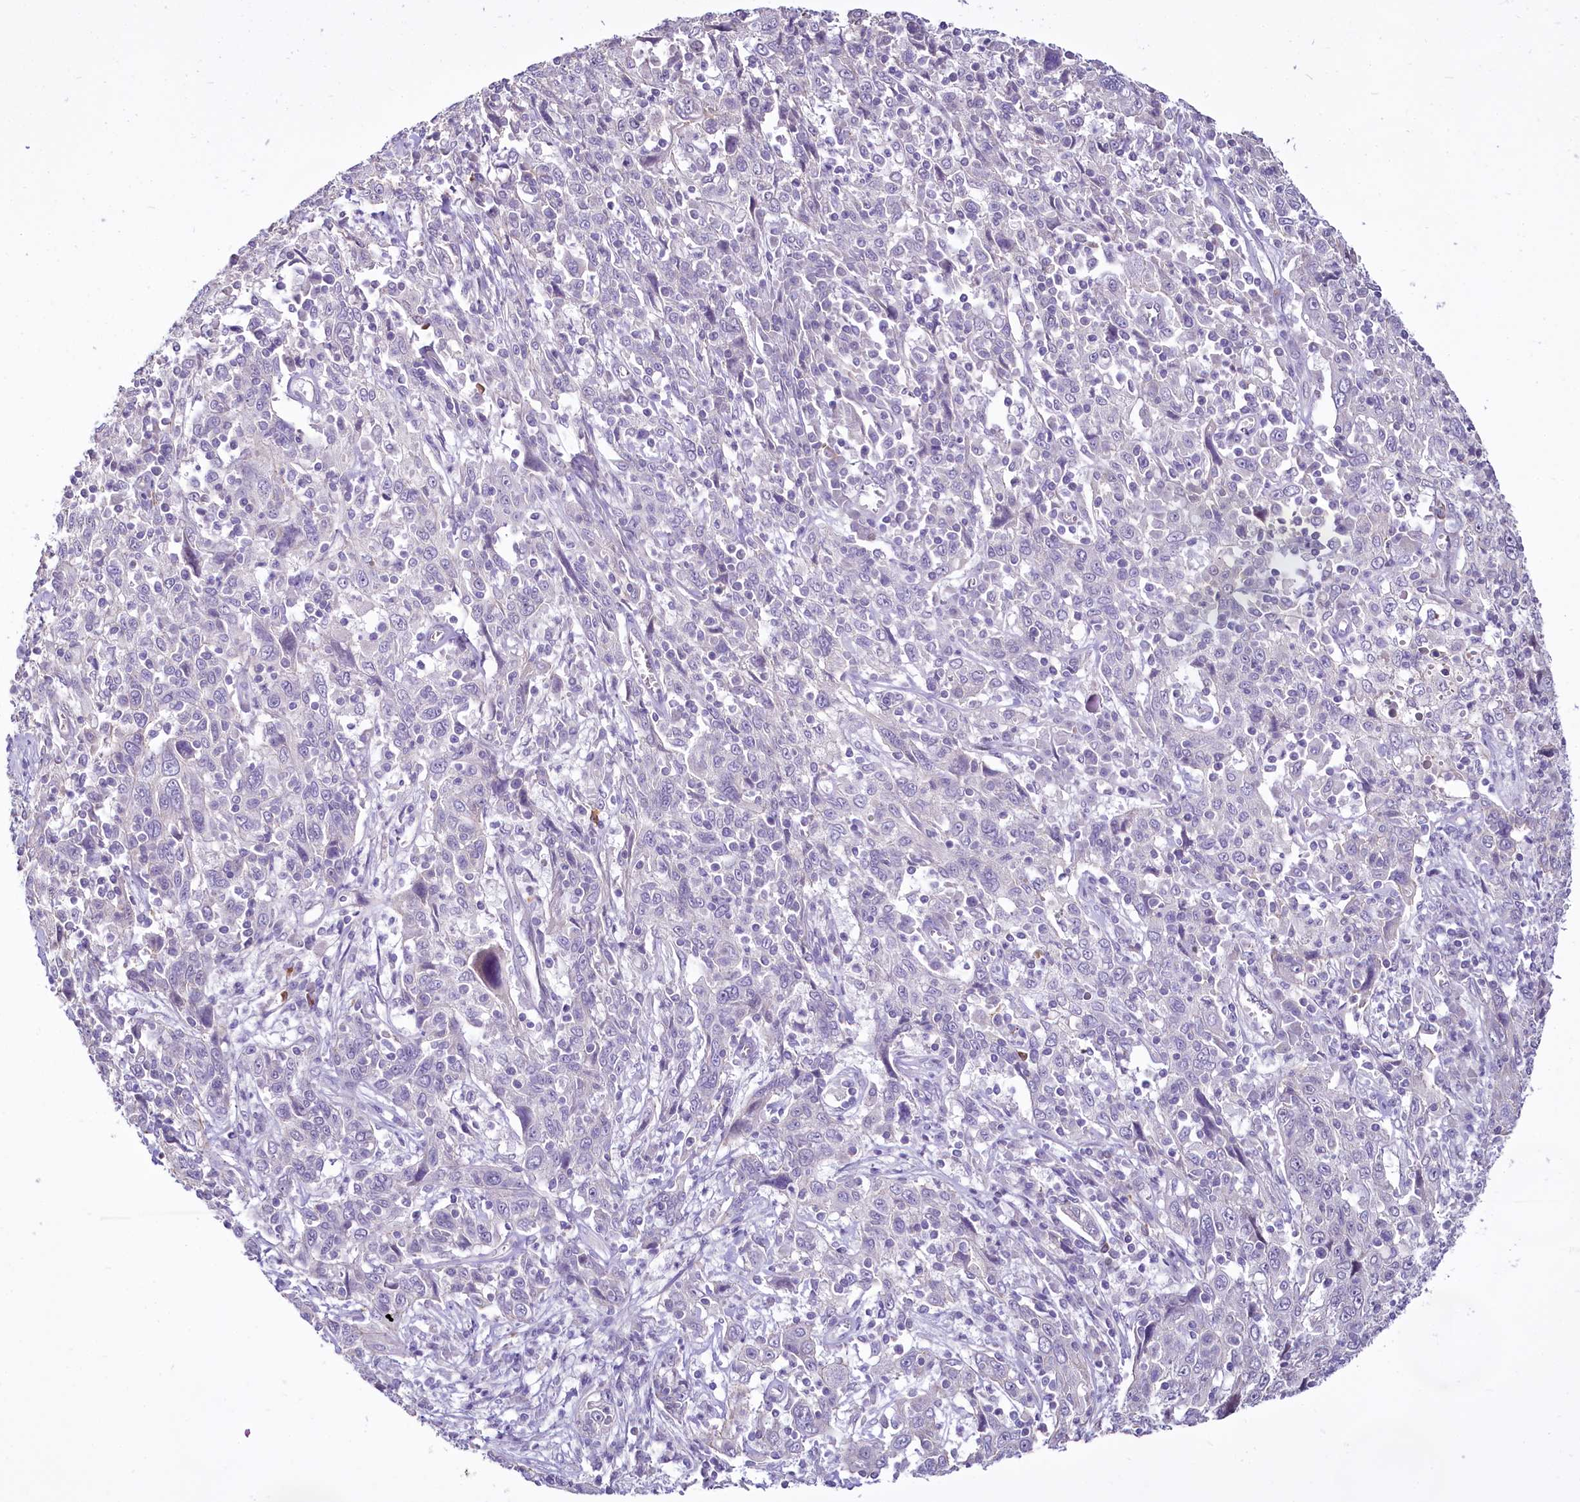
{"staining": {"intensity": "negative", "quantity": "none", "location": "none"}, "tissue": "cervical cancer", "cell_type": "Tumor cells", "image_type": "cancer", "snomed": [{"axis": "morphology", "description": "Squamous cell carcinoma, NOS"}, {"axis": "topography", "description": "Cervix"}], "caption": "Tumor cells show no significant positivity in cervical squamous cell carcinoma.", "gene": "BANK1", "patient": {"sex": "female", "age": 46}}